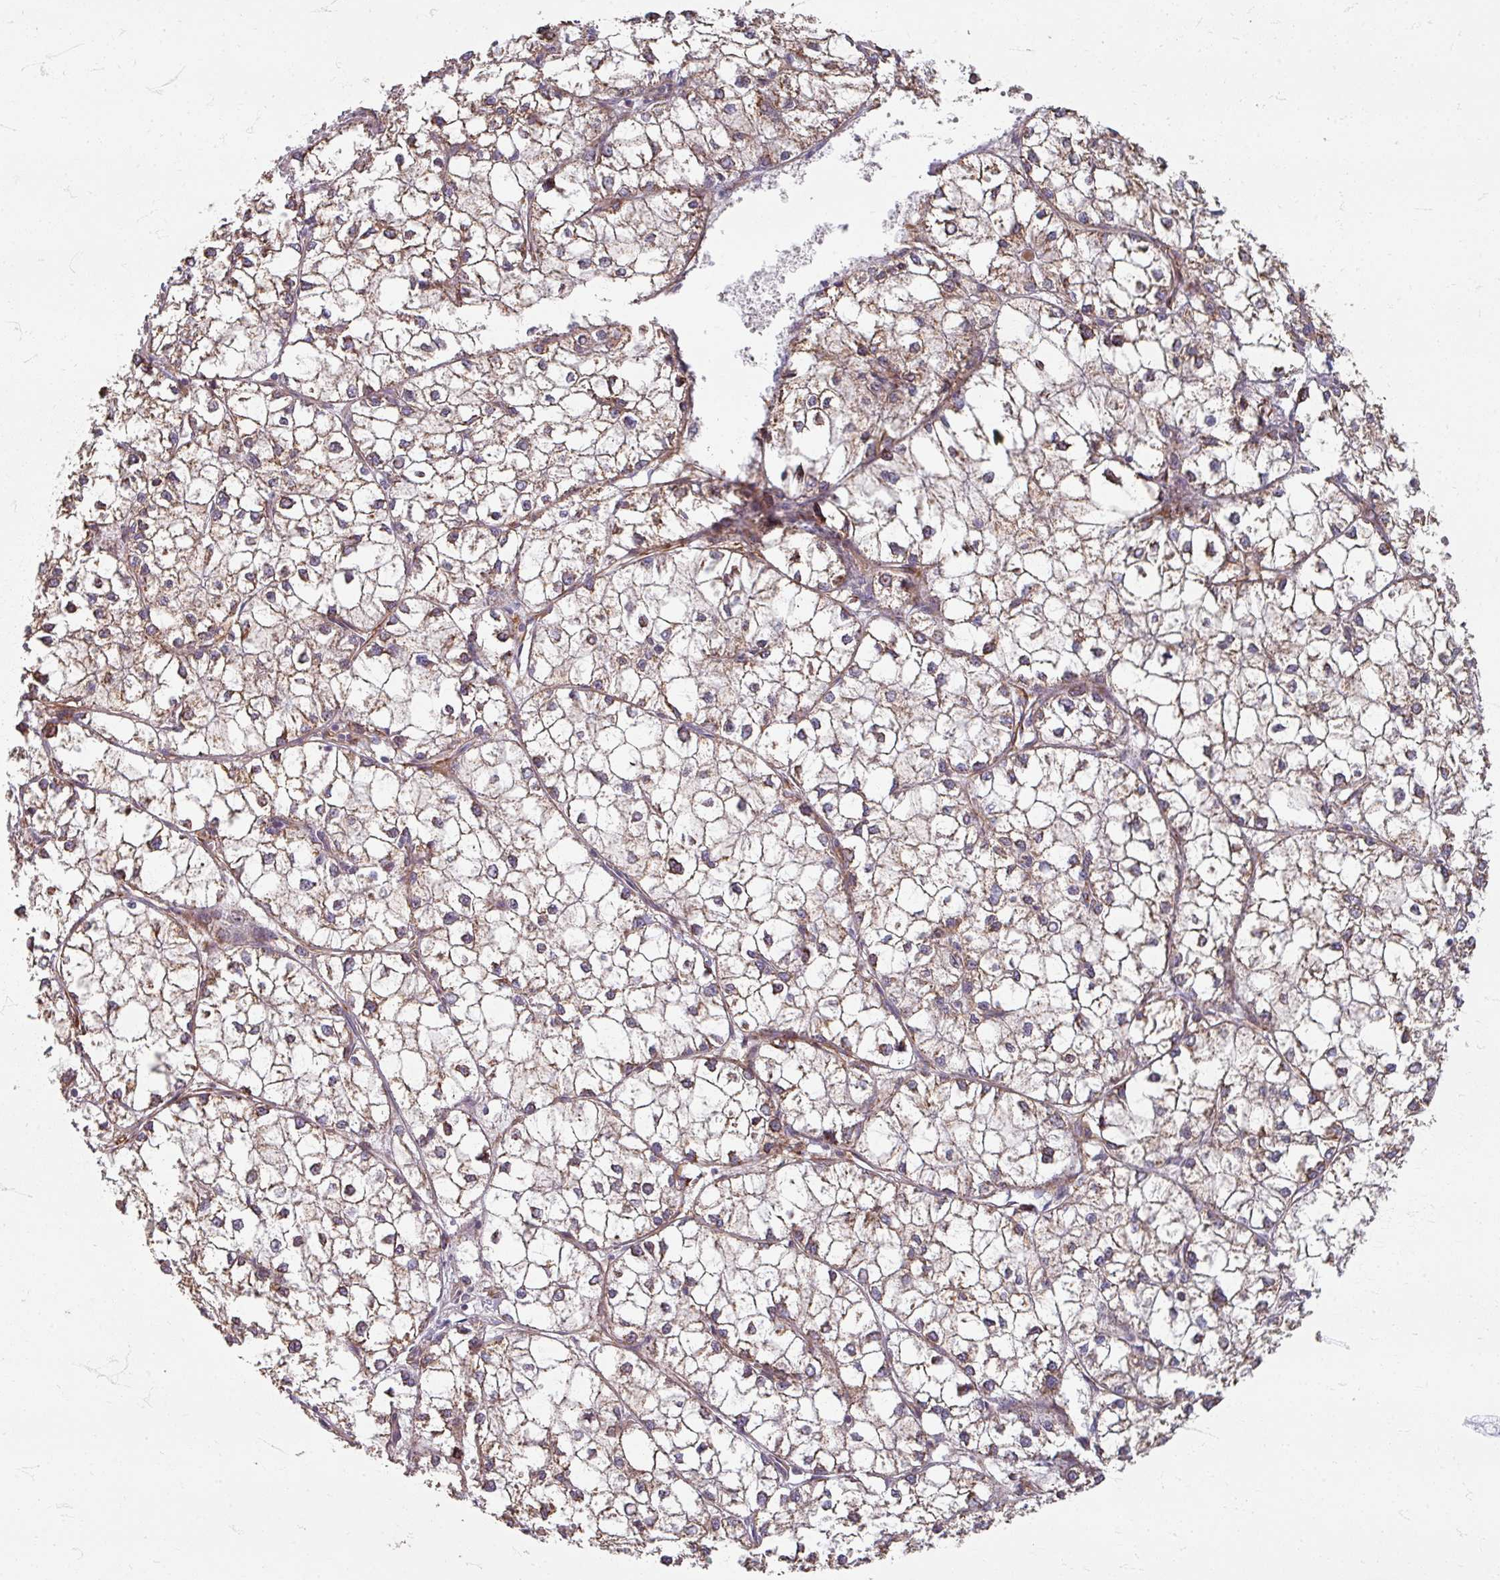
{"staining": {"intensity": "moderate", "quantity": "25%-75%", "location": "cytoplasmic/membranous"}, "tissue": "liver cancer", "cell_type": "Tumor cells", "image_type": "cancer", "snomed": [{"axis": "morphology", "description": "Carcinoma, Hepatocellular, NOS"}, {"axis": "topography", "description": "Liver"}], "caption": "Immunohistochemical staining of liver cancer (hepatocellular carcinoma) demonstrates medium levels of moderate cytoplasmic/membranous protein positivity in approximately 25%-75% of tumor cells. Using DAB (3,3'-diaminobenzidine) (brown) and hematoxylin (blue) stains, captured at high magnification using brightfield microscopy.", "gene": "GABARAPL1", "patient": {"sex": "female", "age": 43}}